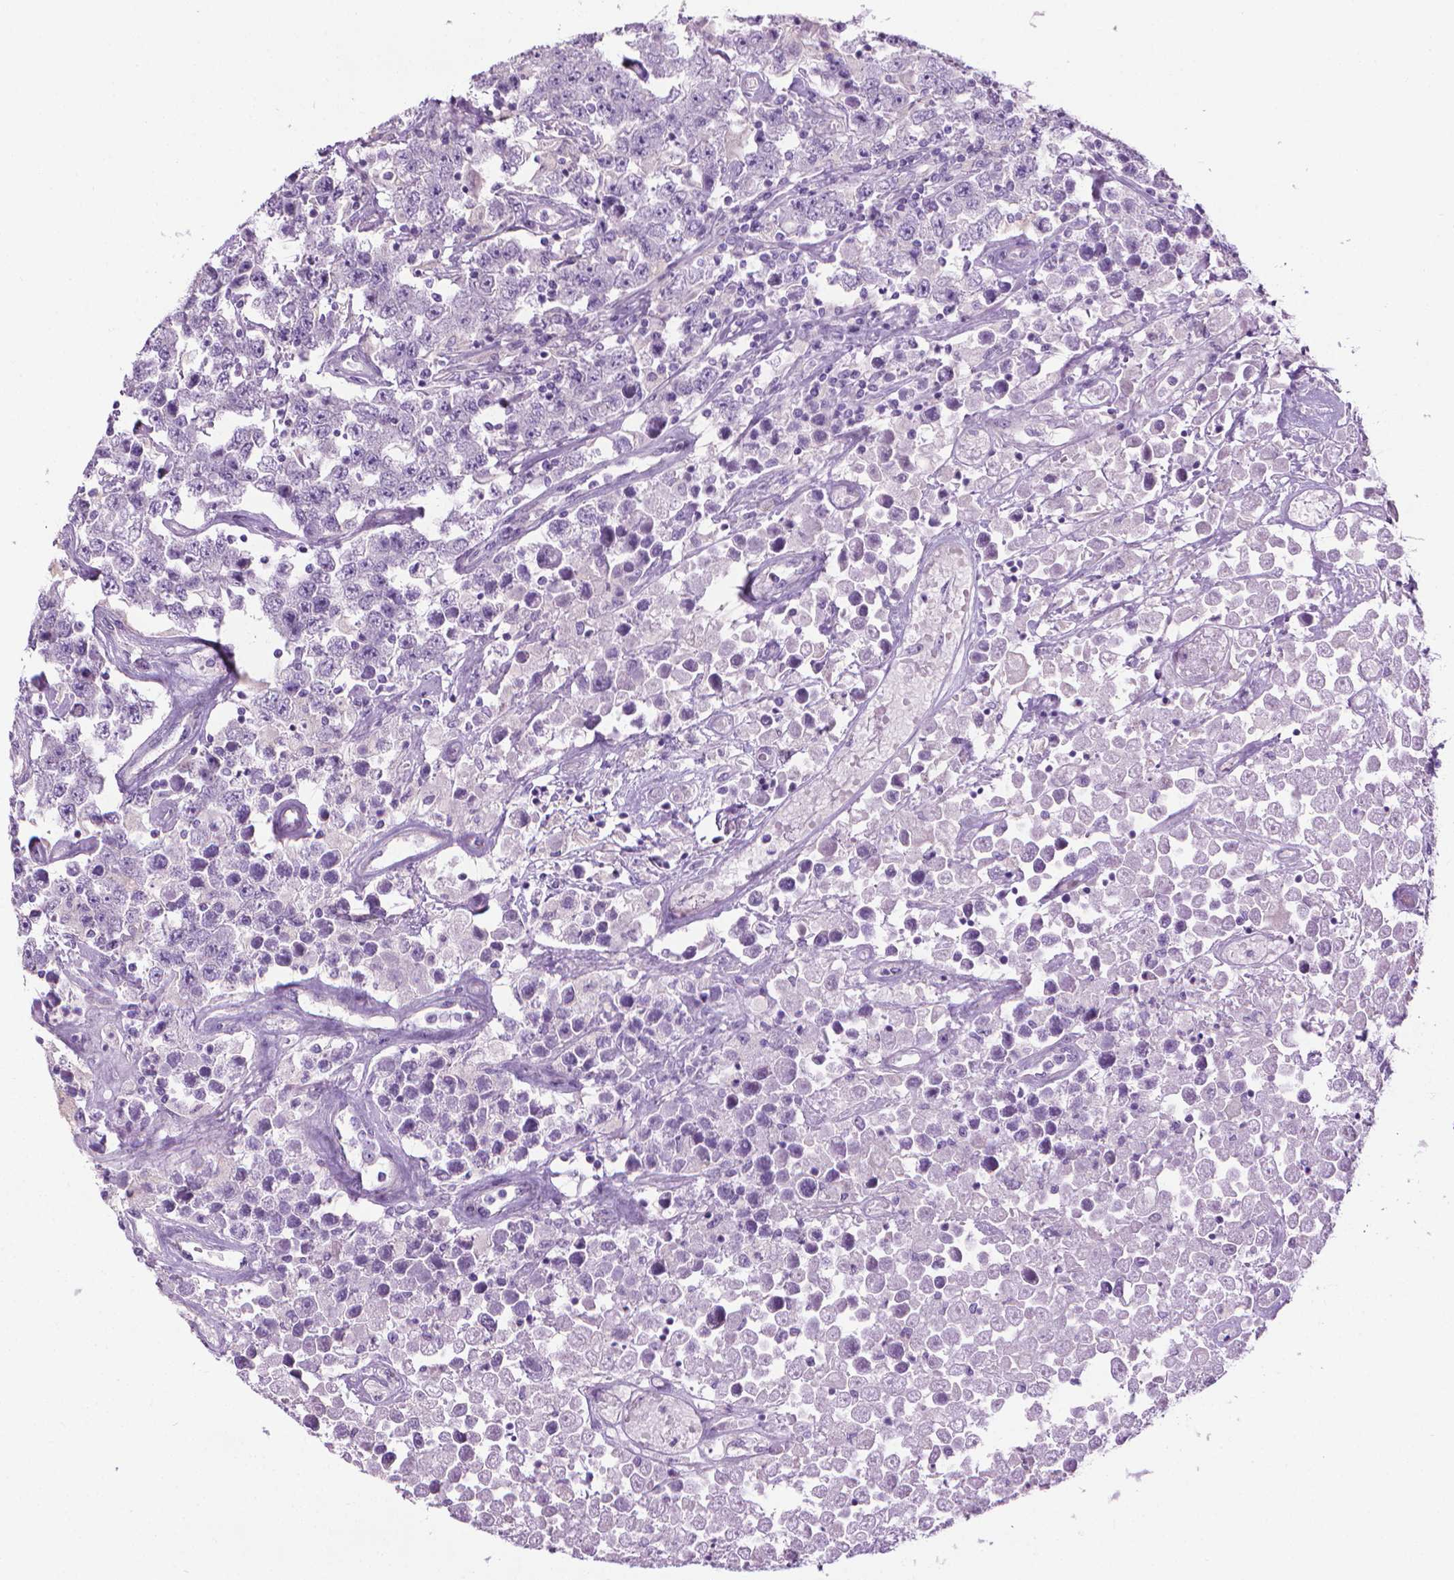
{"staining": {"intensity": "negative", "quantity": "none", "location": "none"}, "tissue": "testis cancer", "cell_type": "Tumor cells", "image_type": "cancer", "snomed": [{"axis": "morphology", "description": "Seminoma, NOS"}, {"axis": "topography", "description": "Testis"}], "caption": "Tumor cells show no significant protein positivity in seminoma (testis).", "gene": "DNAI7", "patient": {"sex": "male", "age": 52}}